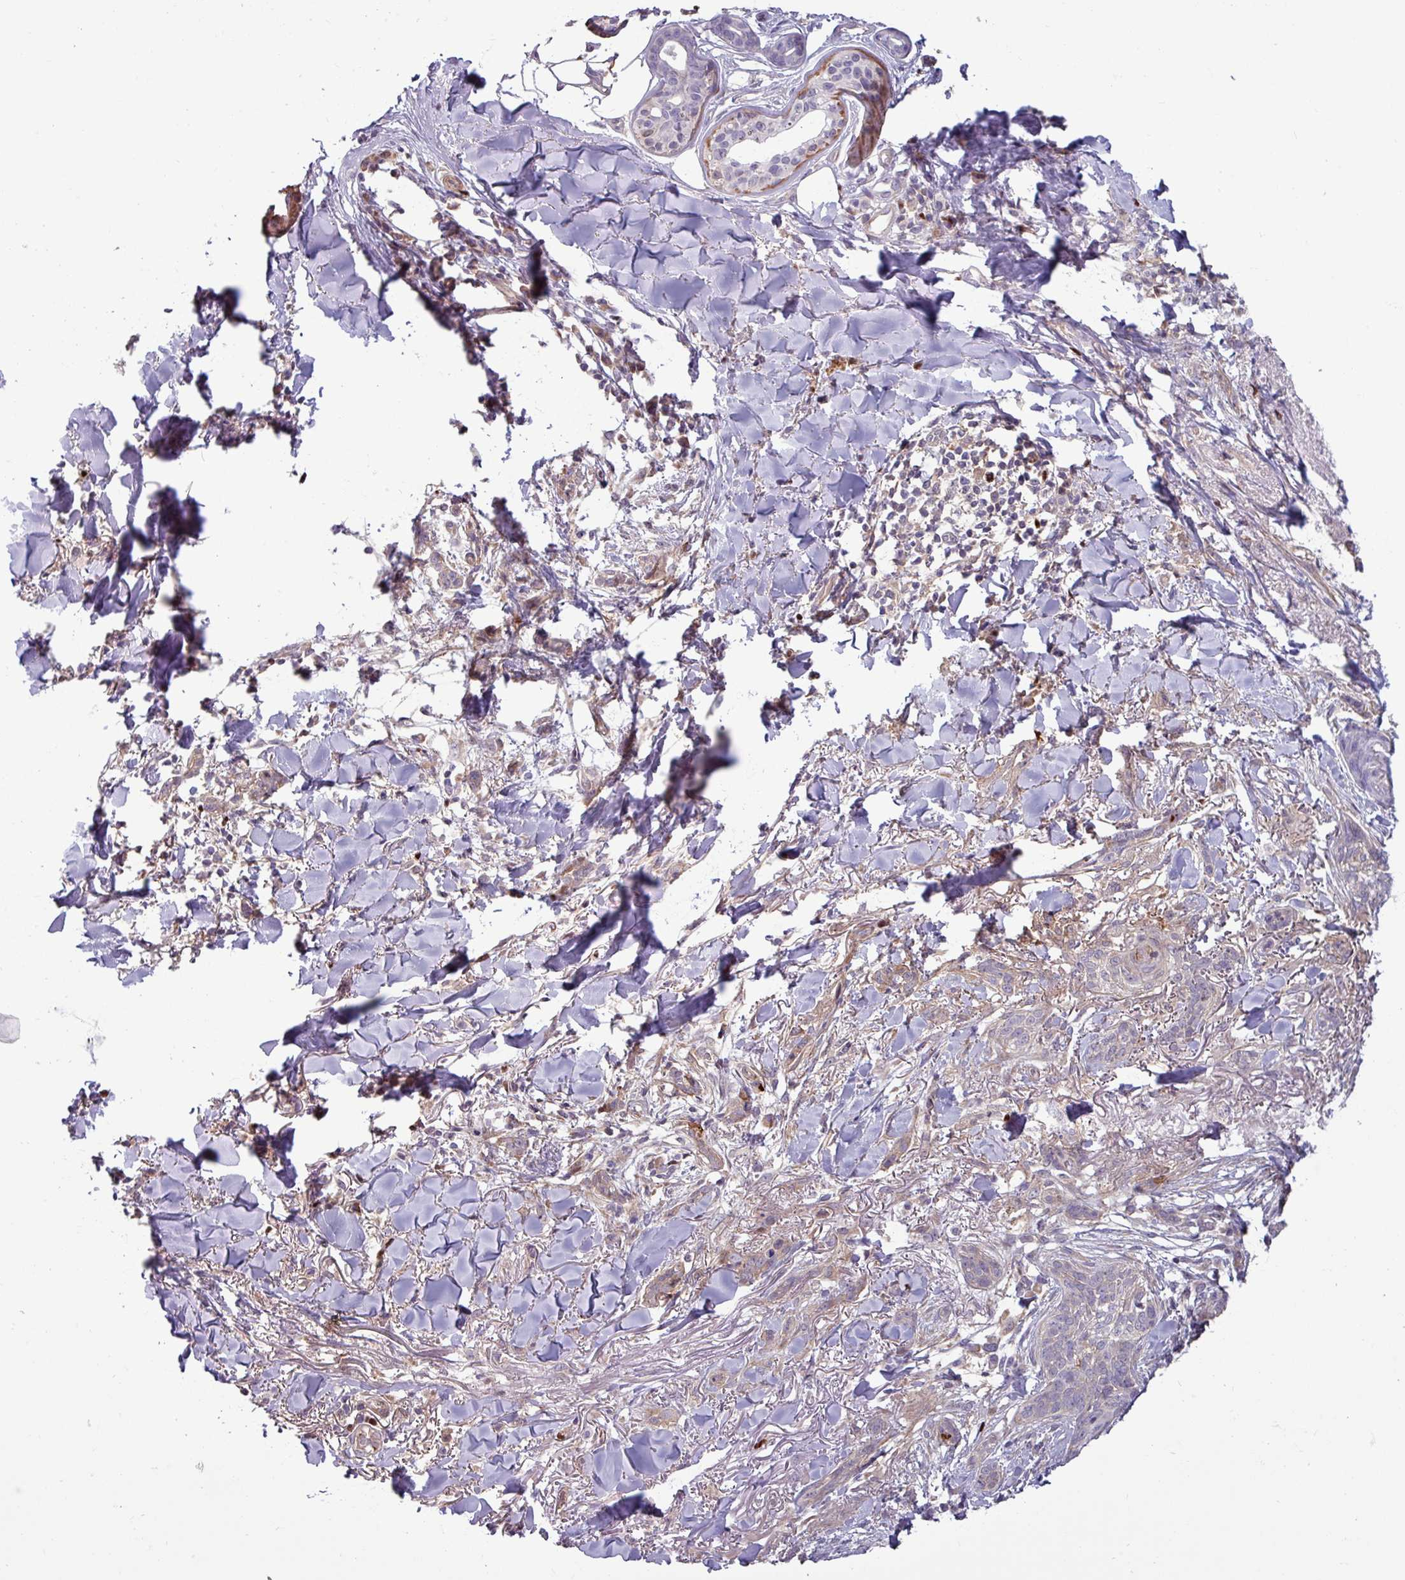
{"staining": {"intensity": "negative", "quantity": "none", "location": "none"}, "tissue": "skin cancer", "cell_type": "Tumor cells", "image_type": "cancer", "snomed": [{"axis": "morphology", "description": "Basal cell carcinoma"}, {"axis": "topography", "description": "Skin"}], "caption": "IHC of skin cancer (basal cell carcinoma) reveals no positivity in tumor cells.", "gene": "PCED1A", "patient": {"sex": "male", "age": 52}}